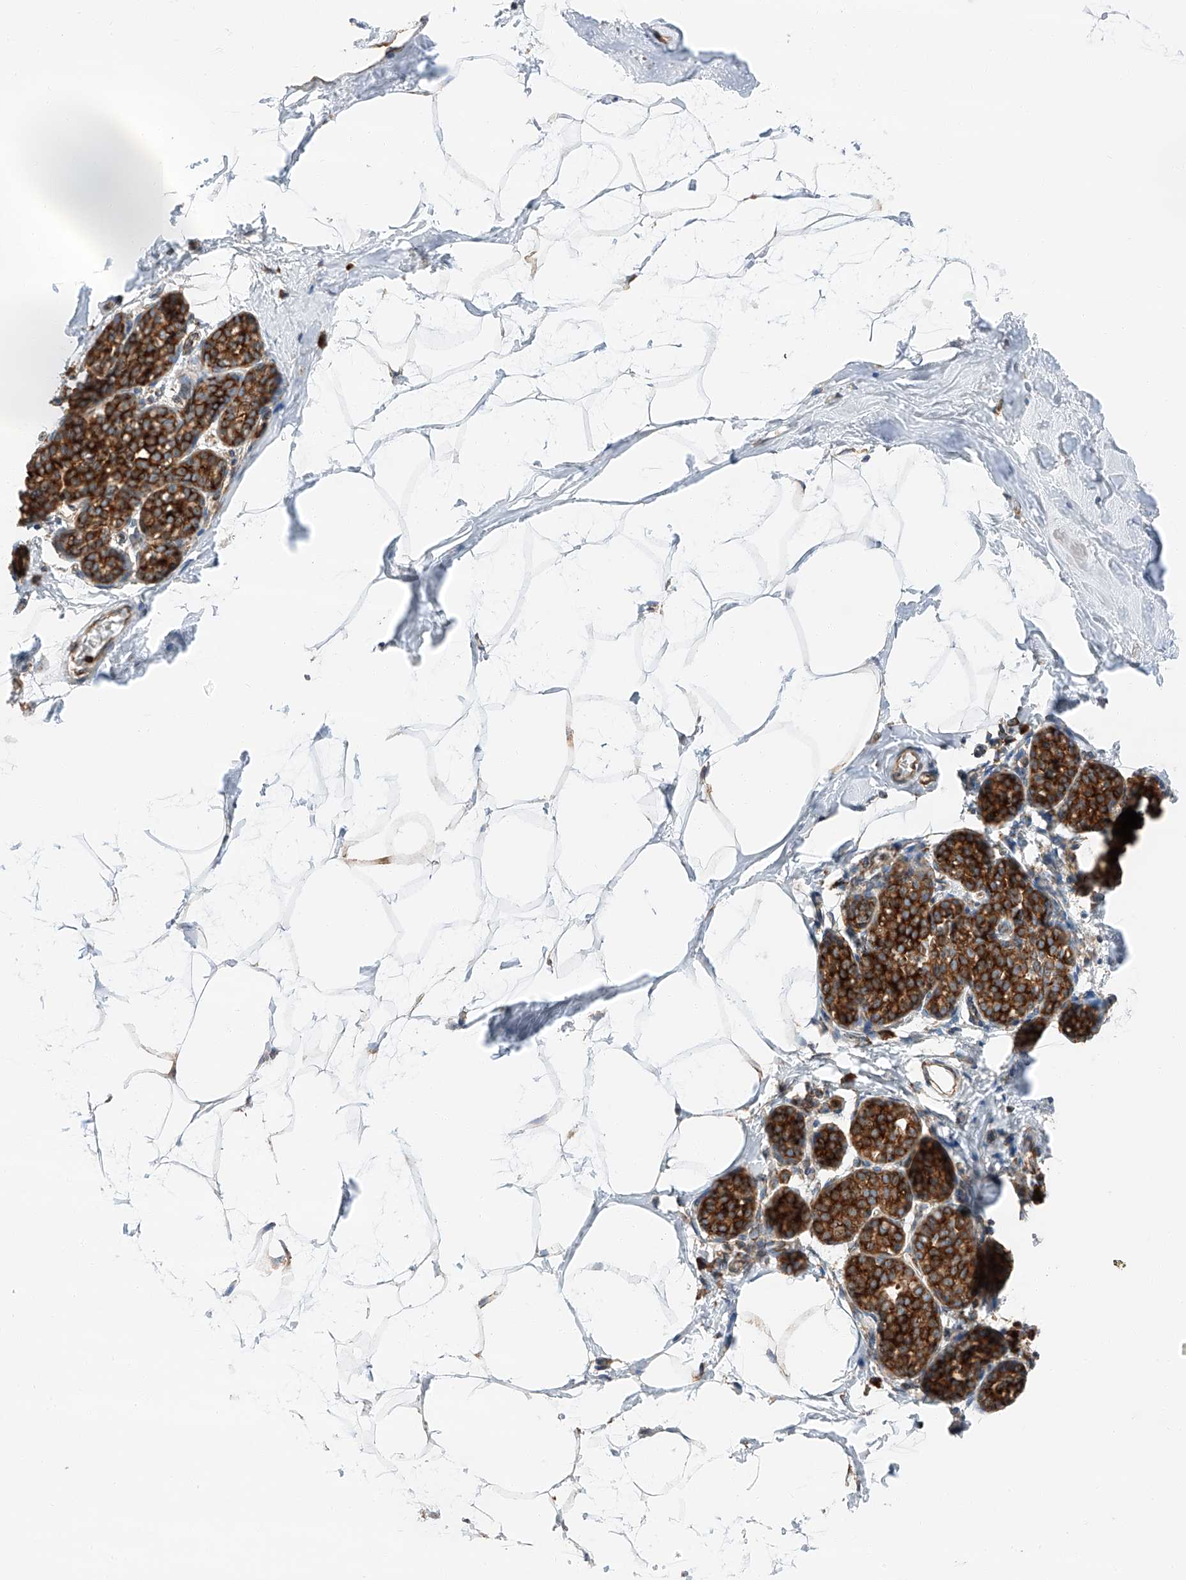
{"staining": {"intensity": "negative", "quantity": "none", "location": "none"}, "tissue": "breast", "cell_type": "Adipocytes", "image_type": "normal", "snomed": [{"axis": "morphology", "description": "Normal tissue, NOS"}, {"axis": "morphology", "description": "Lobular carcinoma"}, {"axis": "topography", "description": "Breast"}], "caption": "Immunohistochemical staining of unremarkable breast reveals no significant staining in adipocytes. The staining was performed using DAB to visualize the protein expression in brown, while the nuclei were stained in blue with hematoxylin (Magnification: 20x).", "gene": "ZC3H15", "patient": {"sex": "female", "age": 62}}